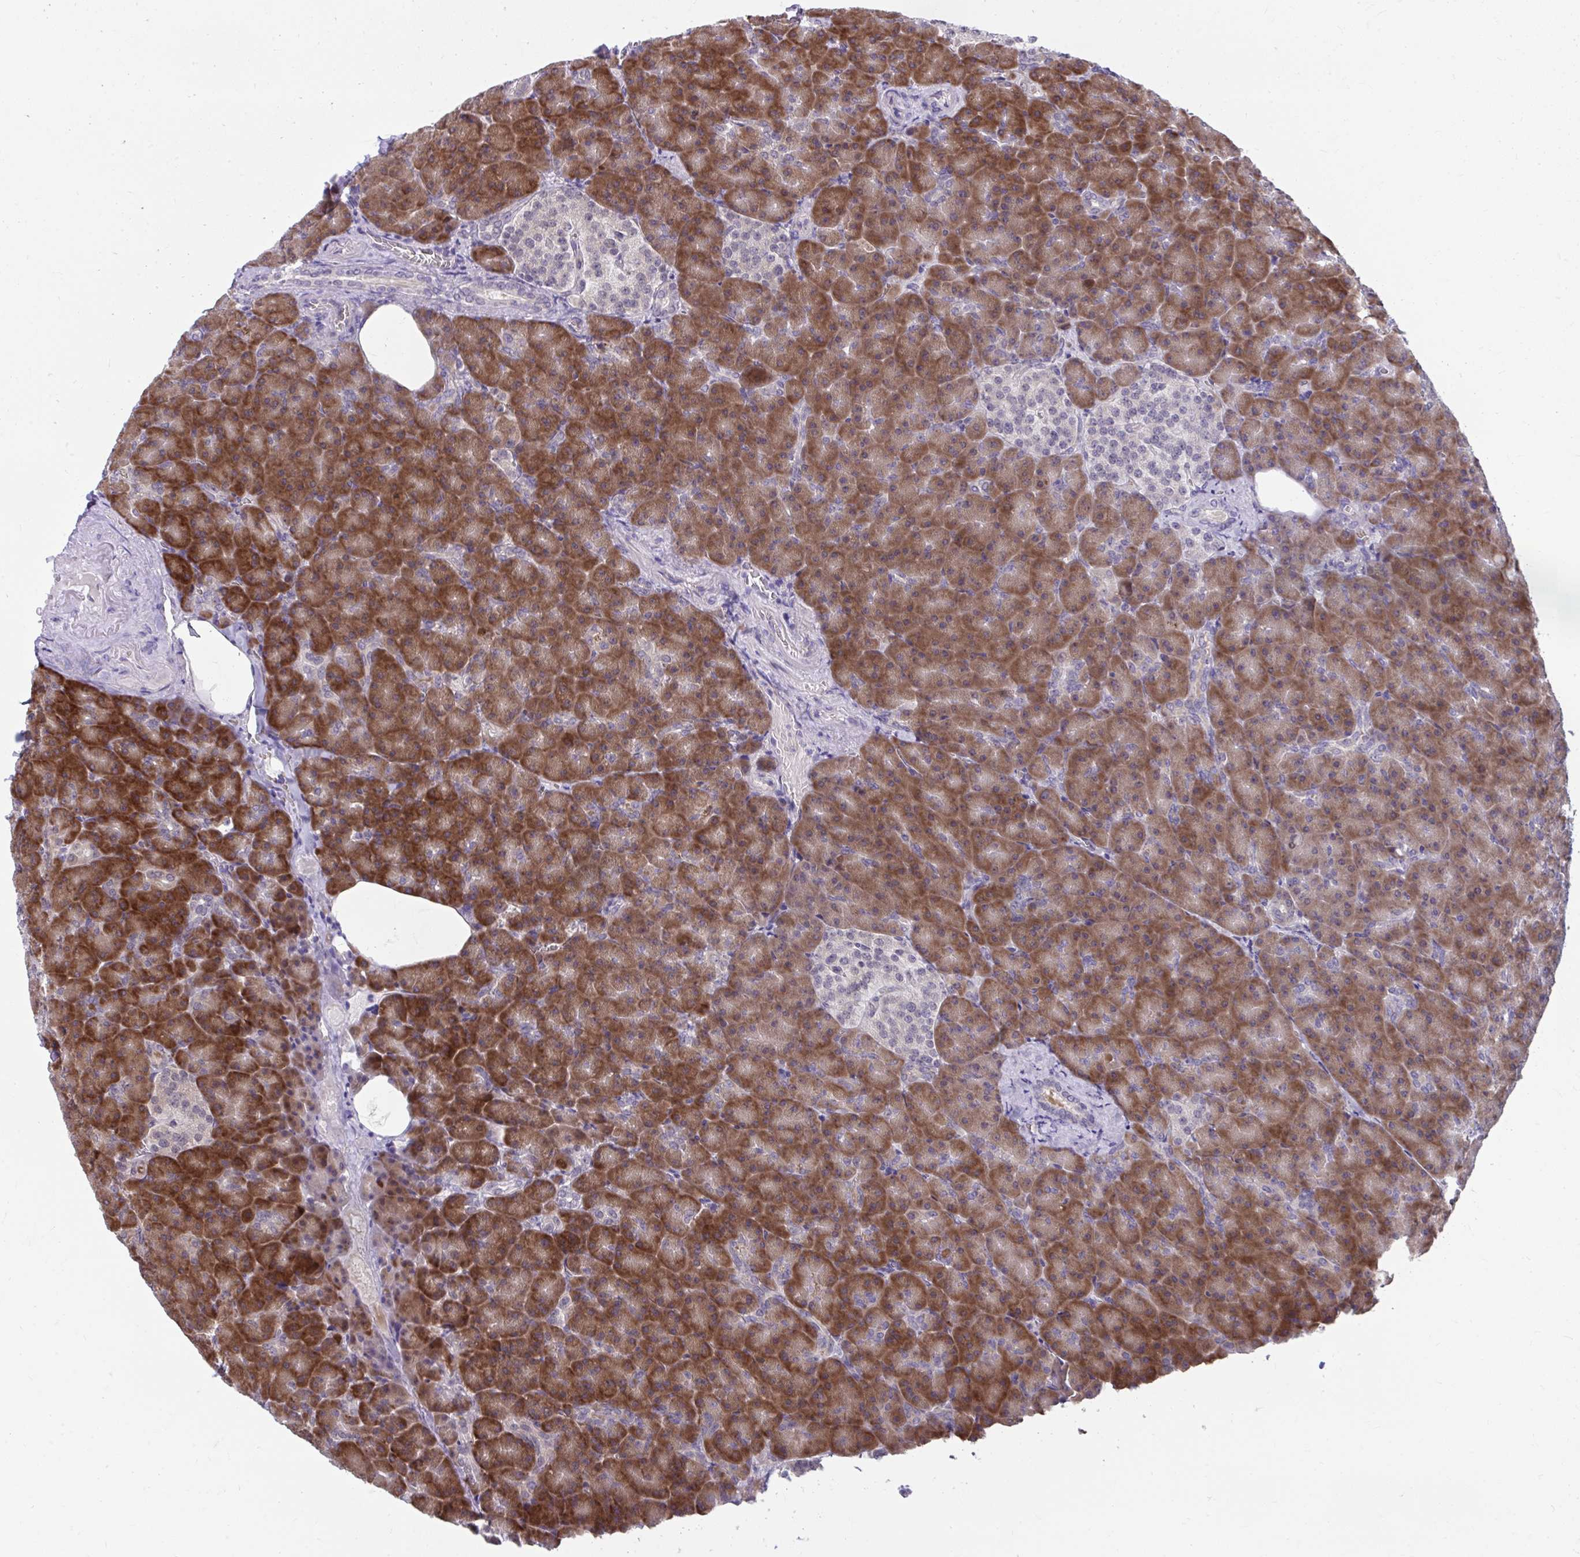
{"staining": {"intensity": "strong", "quantity": ">75%", "location": "cytoplasmic/membranous"}, "tissue": "pancreas", "cell_type": "Exocrine glandular cells", "image_type": "normal", "snomed": [{"axis": "morphology", "description": "Normal tissue, NOS"}, {"axis": "topography", "description": "Pancreas"}], "caption": "Approximately >75% of exocrine glandular cells in benign human pancreas exhibit strong cytoplasmic/membranous protein staining as visualized by brown immunohistochemical staining.", "gene": "SELENON", "patient": {"sex": "female", "age": 74}}